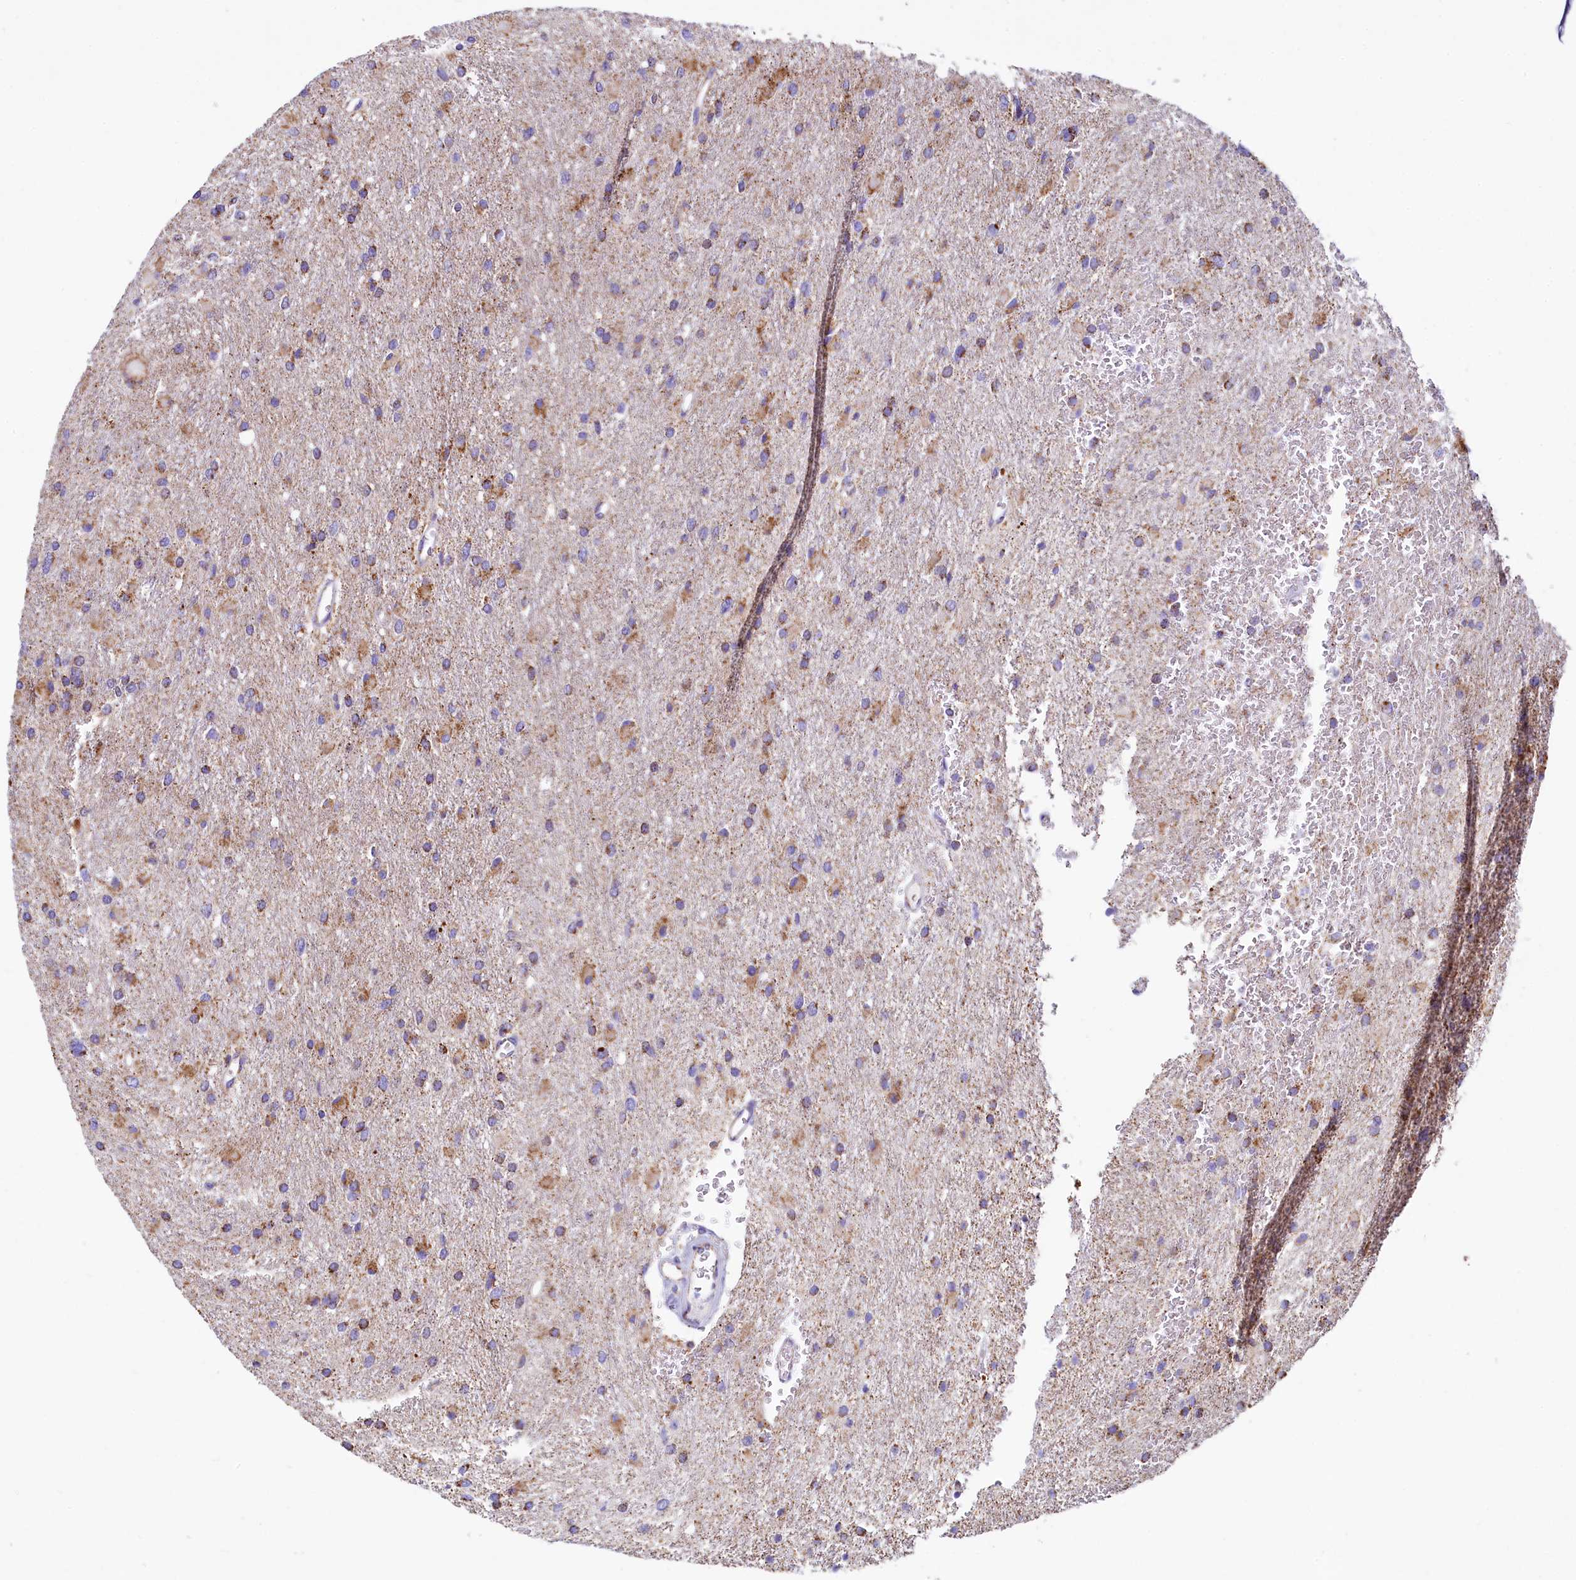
{"staining": {"intensity": "moderate", "quantity": "25%-75%", "location": "cytoplasmic/membranous"}, "tissue": "glioma", "cell_type": "Tumor cells", "image_type": "cancer", "snomed": [{"axis": "morphology", "description": "Glioma, malignant, High grade"}, {"axis": "topography", "description": "Cerebral cortex"}], "caption": "Glioma stained with a protein marker displays moderate staining in tumor cells.", "gene": "IDH3A", "patient": {"sex": "female", "age": 36}}